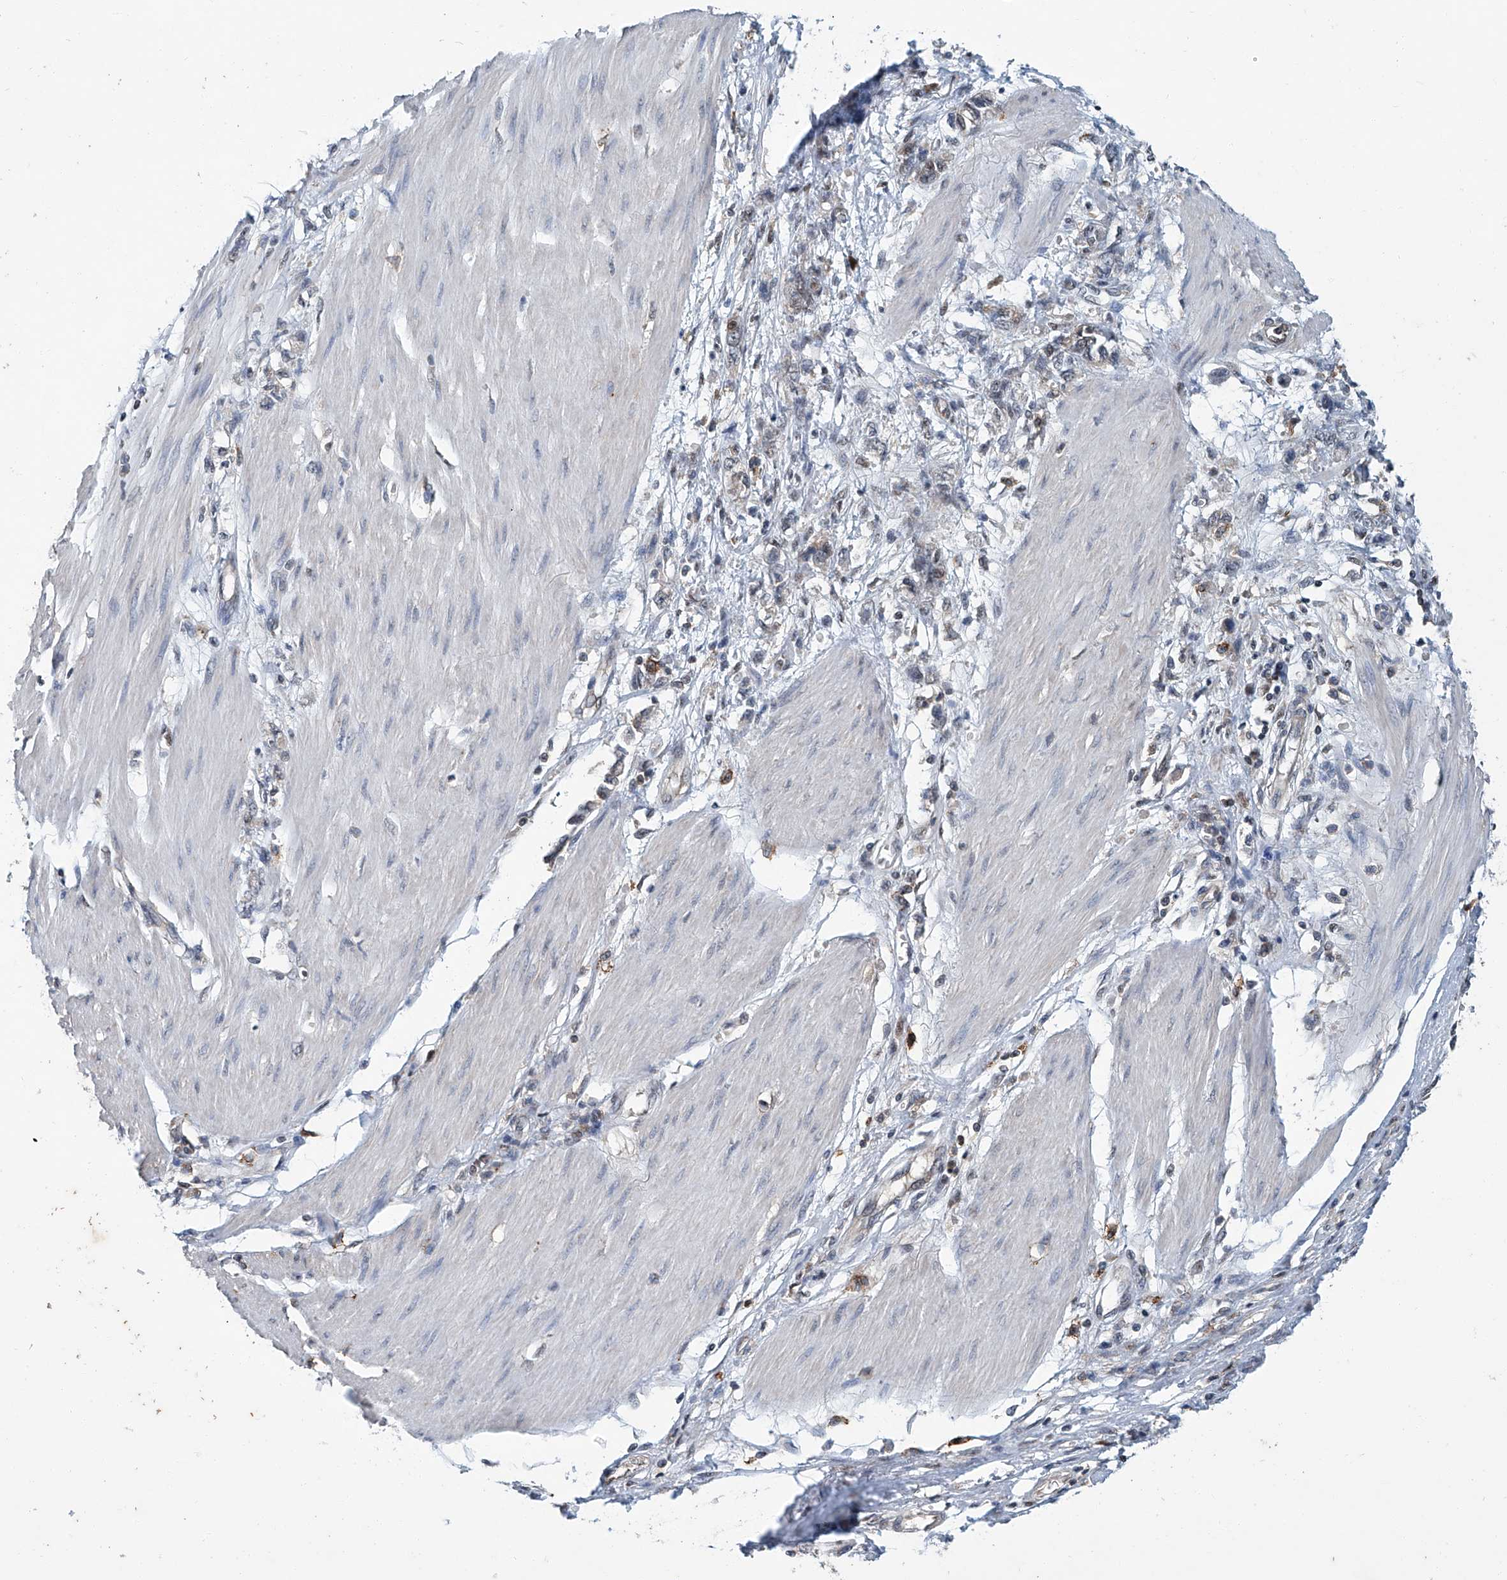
{"staining": {"intensity": "weak", "quantity": "<25%", "location": "cytoplasmic/membranous"}, "tissue": "stomach cancer", "cell_type": "Tumor cells", "image_type": "cancer", "snomed": [{"axis": "morphology", "description": "Adenocarcinoma, NOS"}, {"axis": "topography", "description": "Stomach"}], "caption": "Adenocarcinoma (stomach) was stained to show a protein in brown. There is no significant positivity in tumor cells.", "gene": "CLK1", "patient": {"sex": "female", "age": 76}}